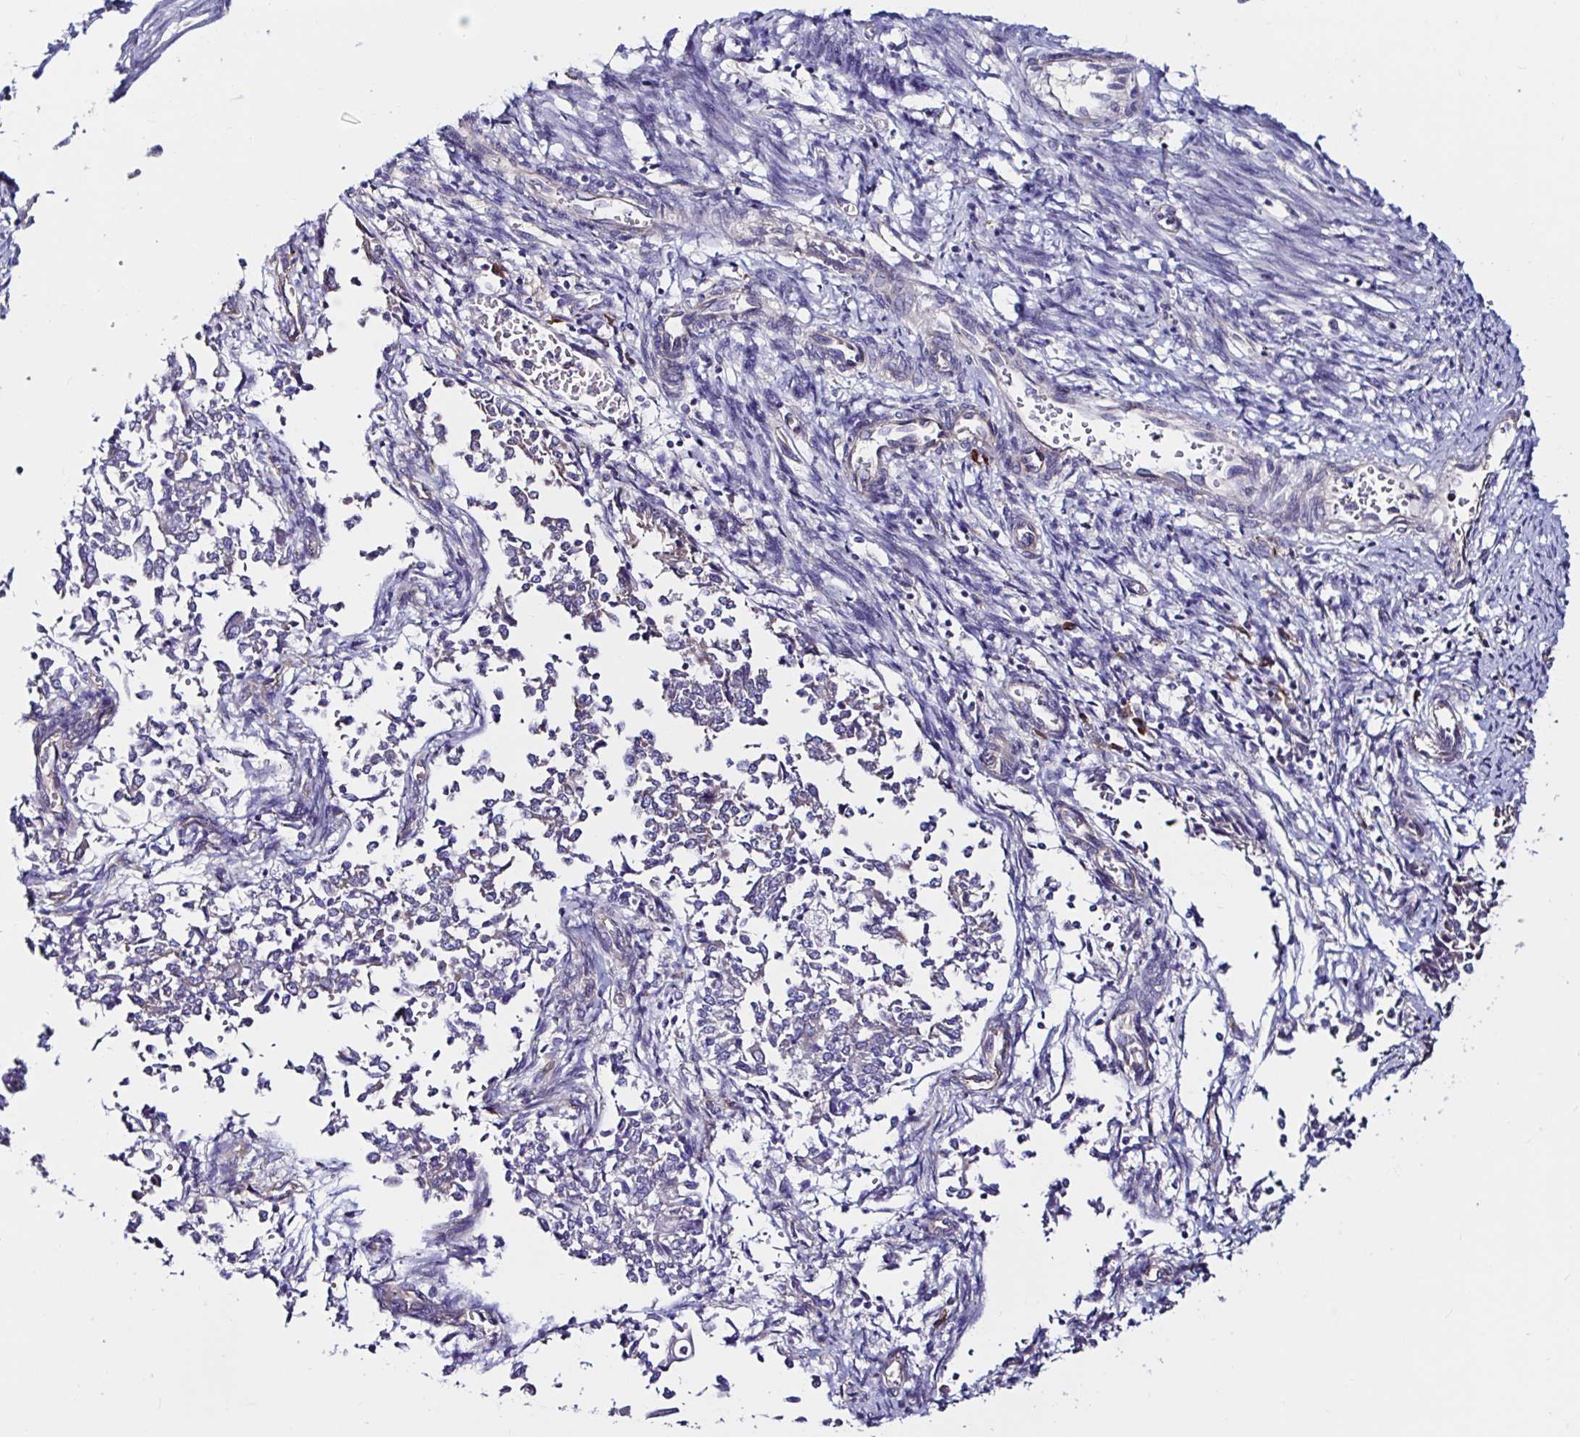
{"staining": {"intensity": "negative", "quantity": "none", "location": "none"}, "tissue": "endometrial cancer", "cell_type": "Tumor cells", "image_type": "cancer", "snomed": [{"axis": "morphology", "description": "Adenocarcinoma, NOS"}, {"axis": "topography", "description": "Endometrium"}], "caption": "Endometrial cancer (adenocarcinoma) stained for a protein using immunohistochemistry (IHC) demonstrates no positivity tumor cells.", "gene": "VSIG2", "patient": {"sex": "female", "age": 65}}